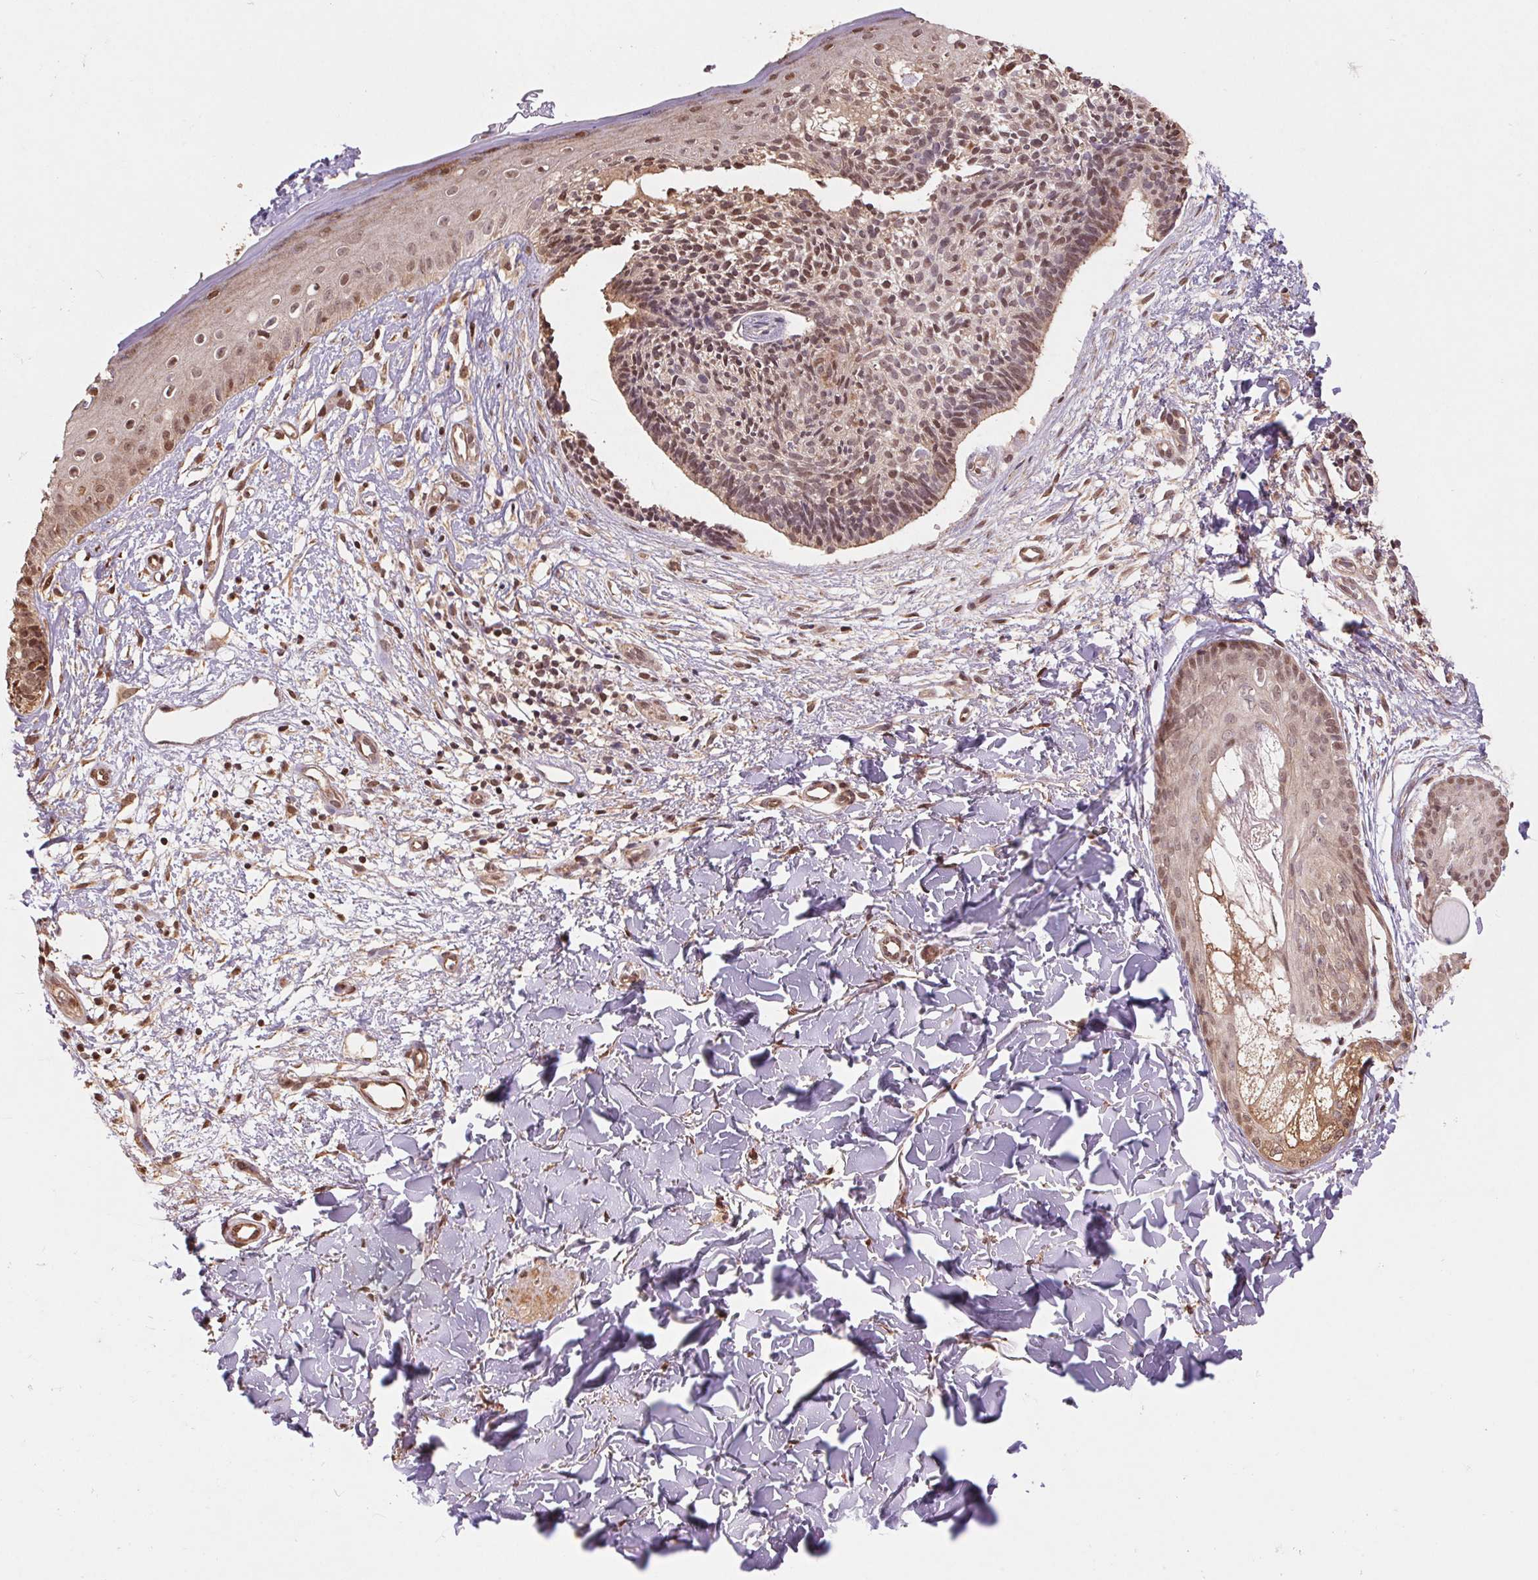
{"staining": {"intensity": "moderate", "quantity": "25%-75%", "location": "nuclear"}, "tissue": "skin cancer", "cell_type": "Tumor cells", "image_type": "cancer", "snomed": [{"axis": "morphology", "description": "Basal cell carcinoma"}, {"axis": "topography", "description": "Skin"}], "caption": "IHC histopathology image of neoplastic tissue: skin cancer stained using IHC demonstrates medium levels of moderate protein expression localized specifically in the nuclear of tumor cells, appearing as a nuclear brown color.", "gene": "CUTA", "patient": {"sex": "male", "age": 51}}